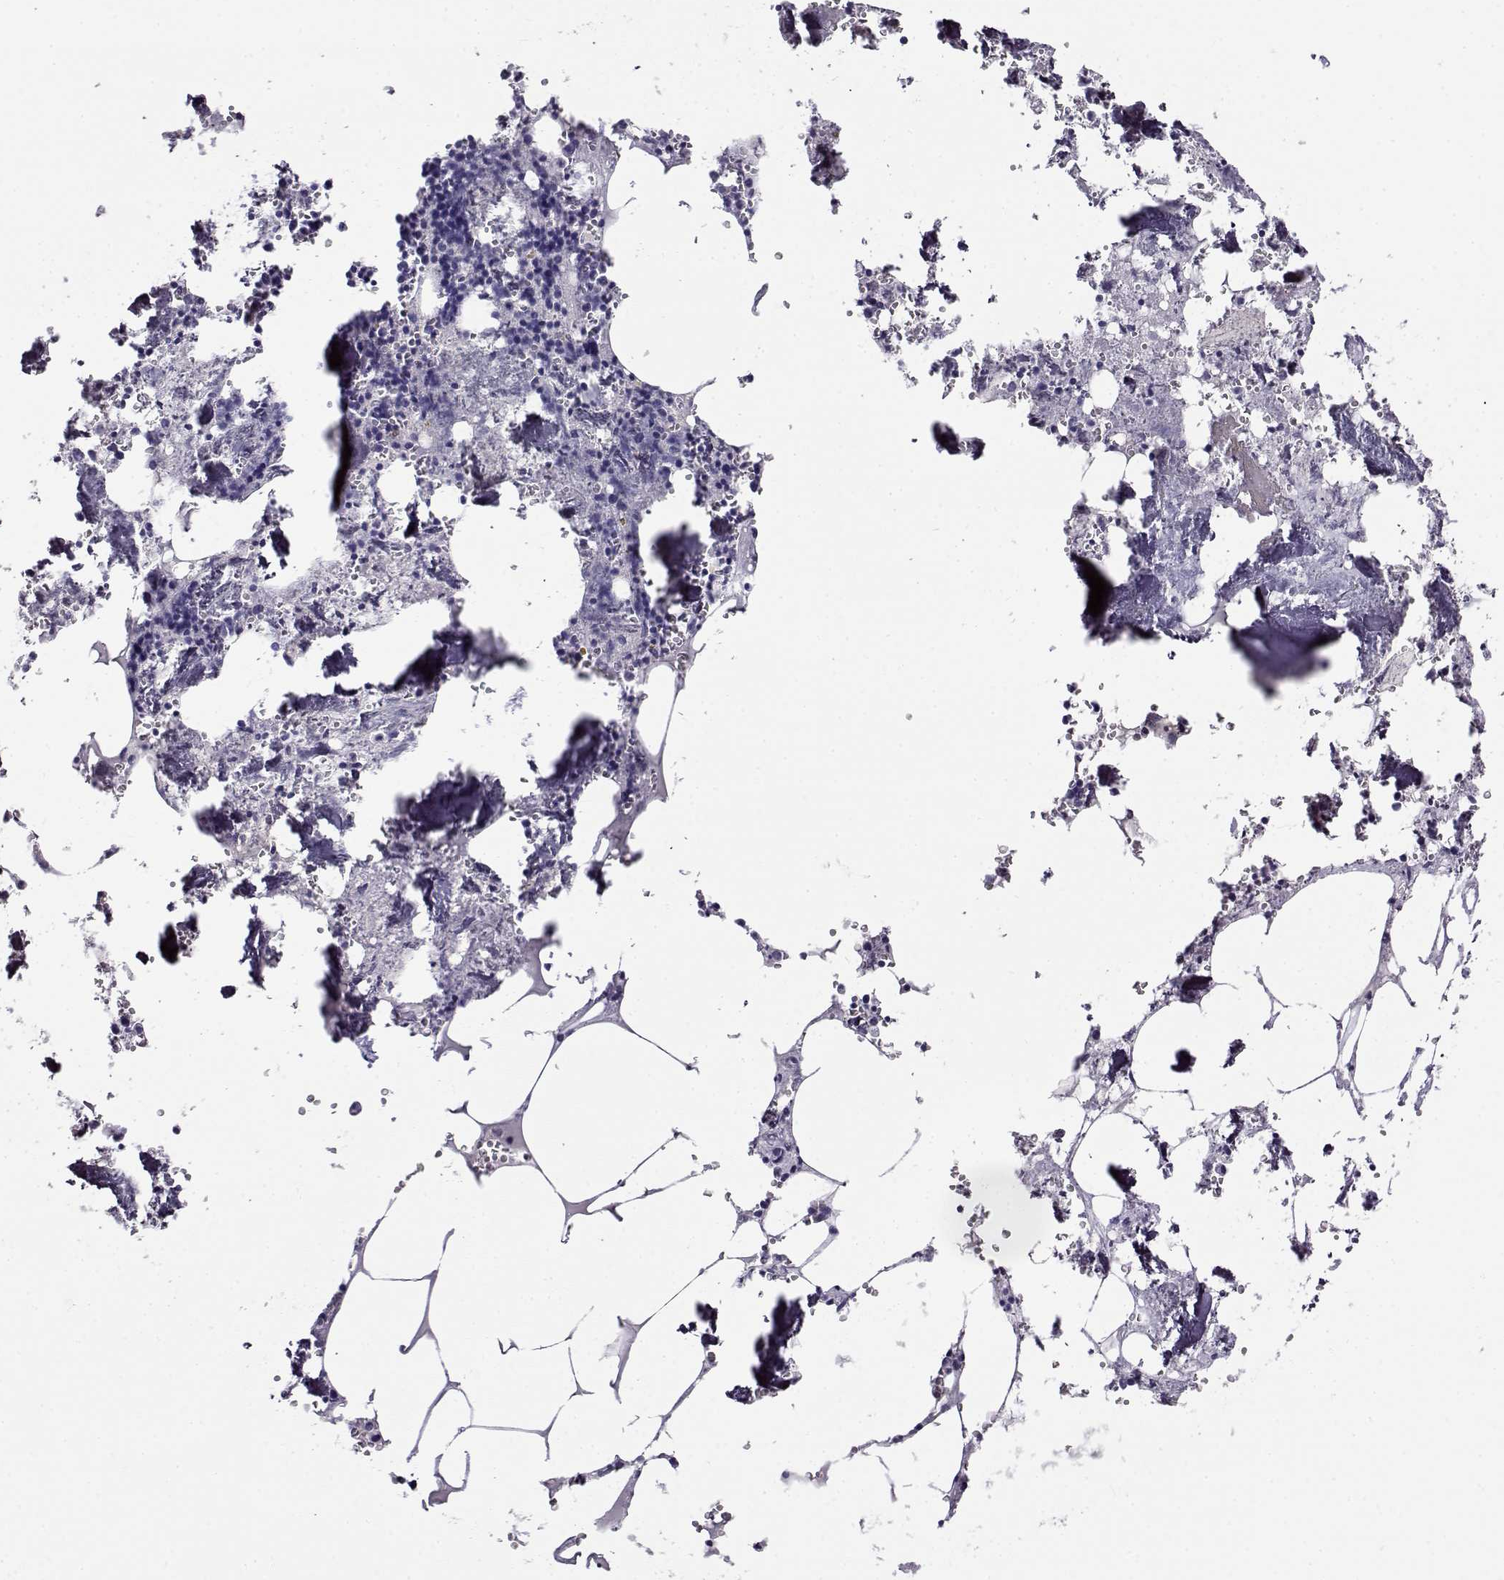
{"staining": {"intensity": "negative", "quantity": "none", "location": "none"}, "tissue": "bone marrow", "cell_type": "Hematopoietic cells", "image_type": "normal", "snomed": [{"axis": "morphology", "description": "Normal tissue, NOS"}, {"axis": "topography", "description": "Bone marrow"}], "caption": "Immunohistochemical staining of unremarkable human bone marrow demonstrates no significant expression in hematopoietic cells.", "gene": "CABS1", "patient": {"sex": "male", "age": 54}}